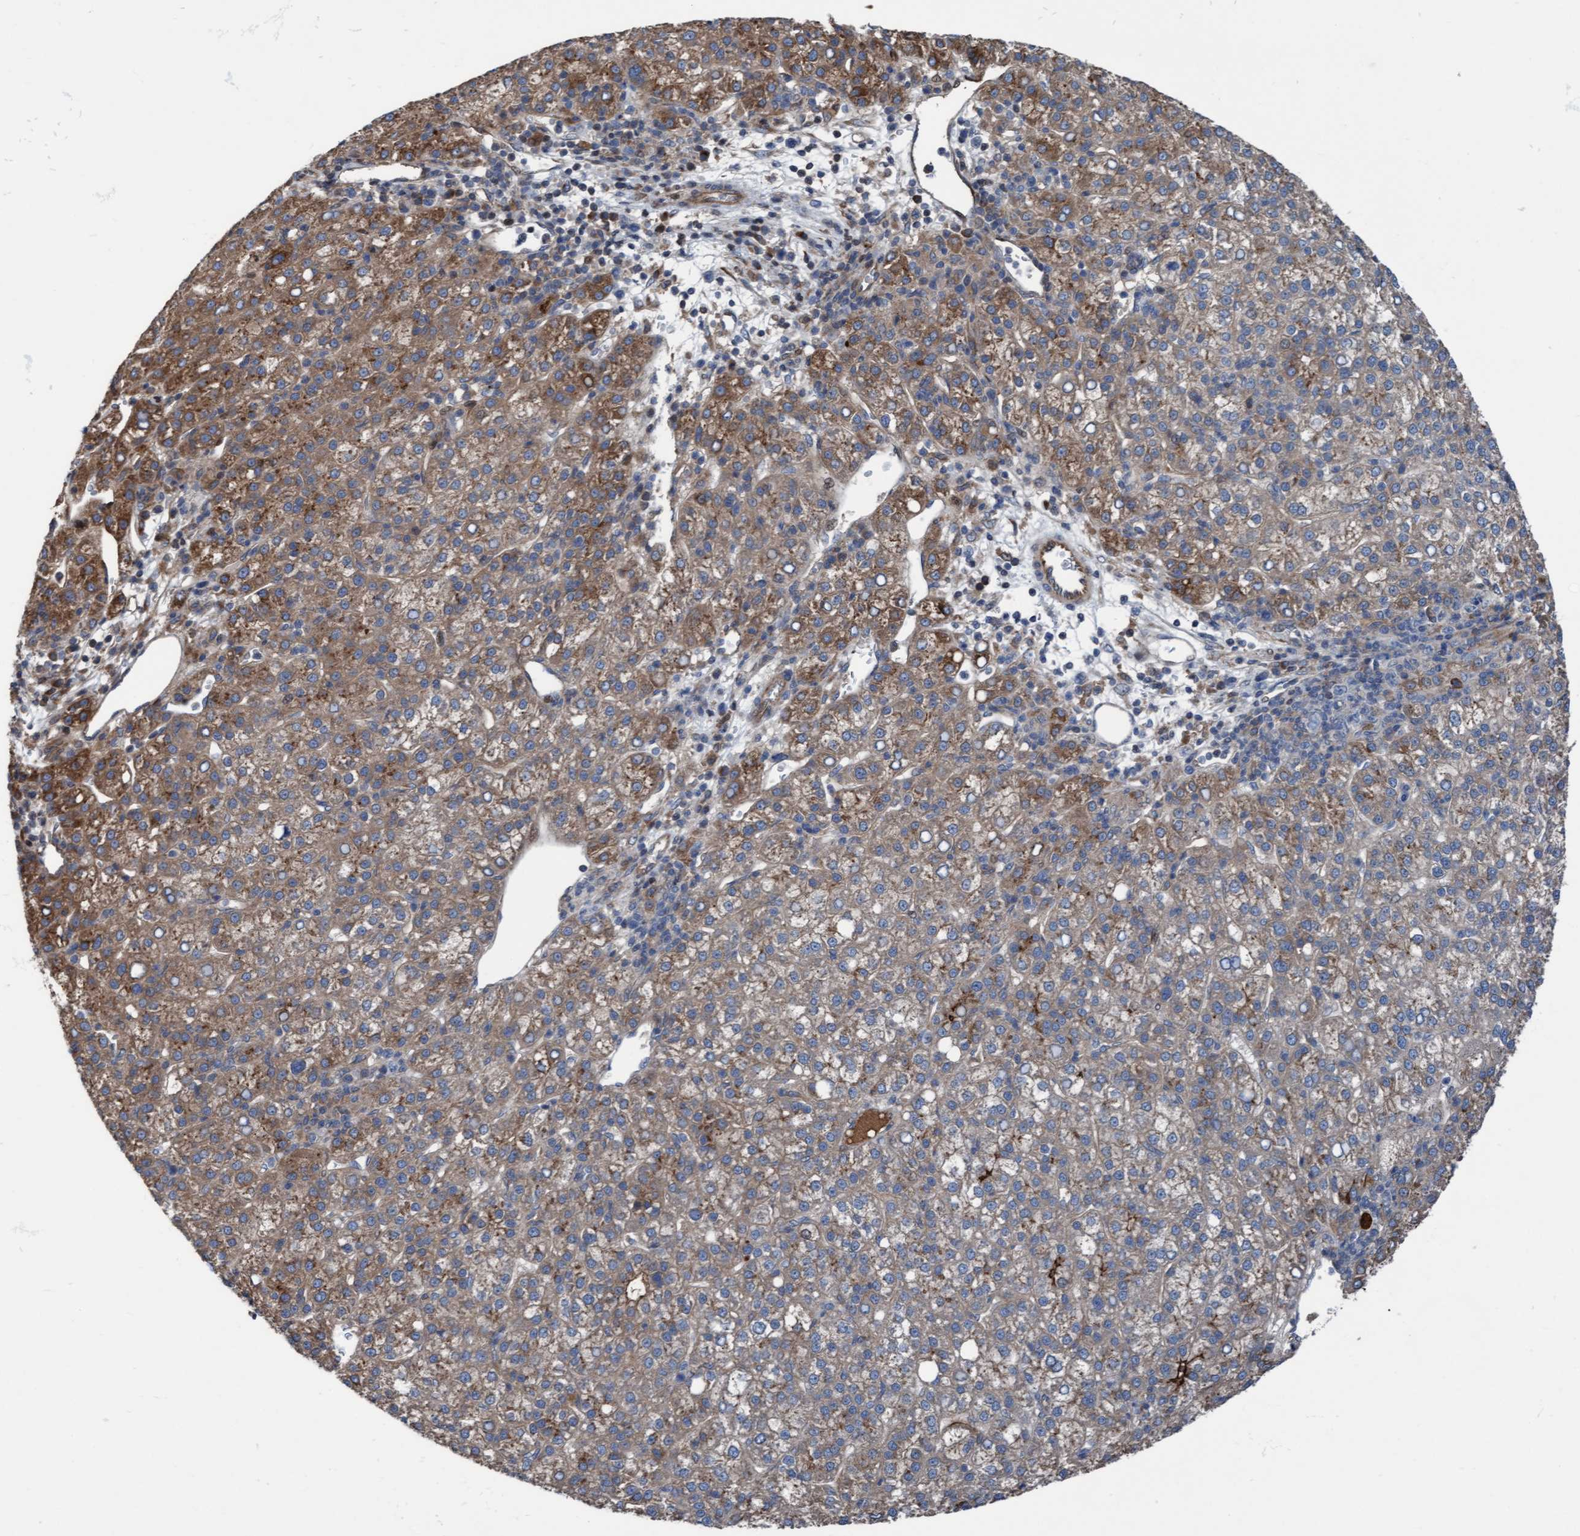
{"staining": {"intensity": "weak", "quantity": "25%-75%", "location": "cytoplasmic/membranous"}, "tissue": "liver cancer", "cell_type": "Tumor cells", "image_type": "cancer", "snomed": [{"axis": "morphology", "description": "Carcinoma, Hepatocellular, NOS"}, {"axis": "topography", "description": "Liver"}], "caption": "A photomicrograph of liver hepatocellular carcinoma stained for a protein demonstrates weak cytoplasmic/membranous brown staining in tumor cells.", "gene": "KLHL26", "patient": {"sex": "female", "age": 58}}